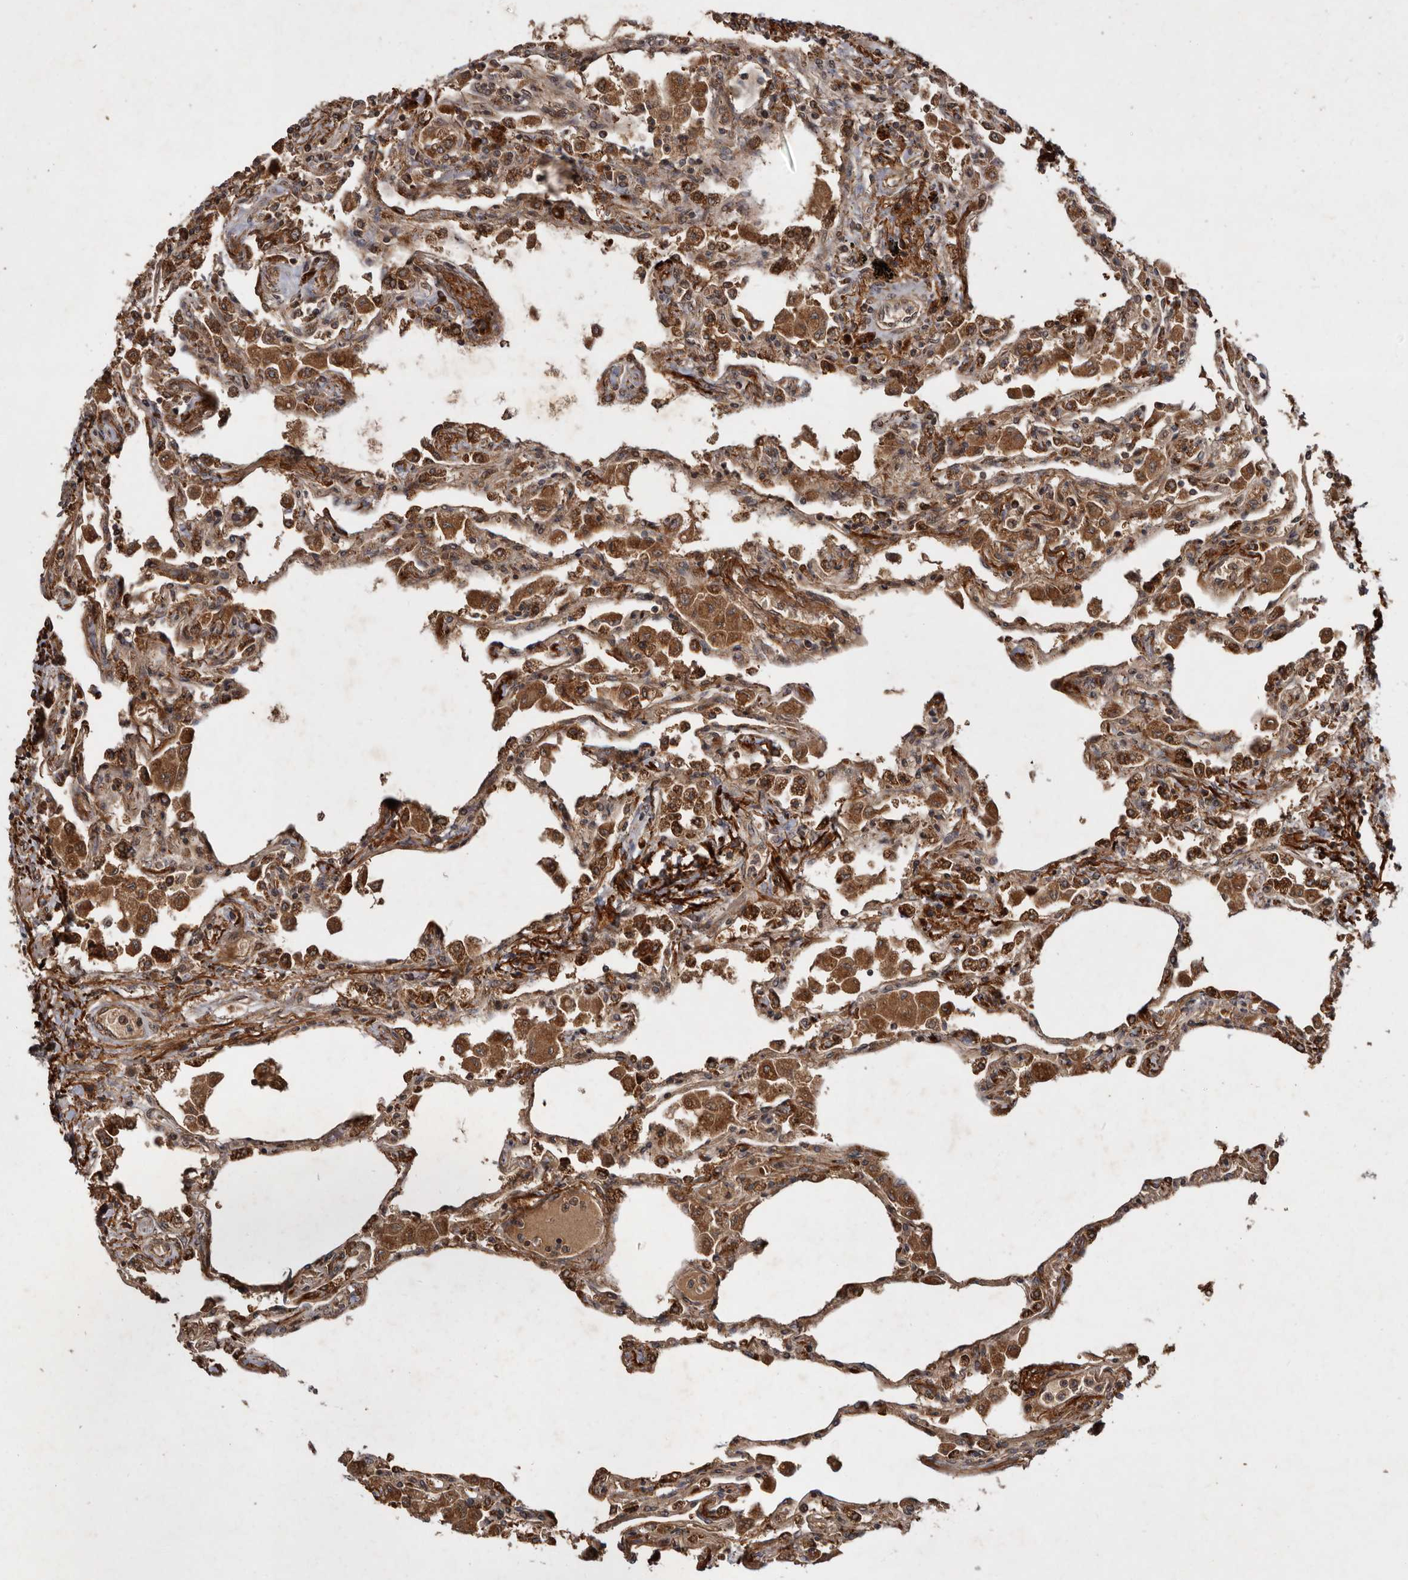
{"staining": {"intensity": "strong", "quantity": "25%-75%", "location": "cytoplasmic/membranous"}, "tissue": "lung", "cell_type": "Alveolar cells", "image_type": "normal", "snomed": [{"axis": "morphology", "description": "Normal tissue, NOS"}, {"axis": "topography", "description": "Bronchus"}, {"axis": "topography", "description": "Lung"}], "caption": "High-magnification brightfield microscopy of unremarkable lung stained with DAB (brown) and counterstained with hematoxylin (blue). alveolar cells exhibit strong cytoplasmic/membranous positivity is present in about25%-75% of cells.", "gene": "STK36", "patient": {"sex": "female", "age": 49}}